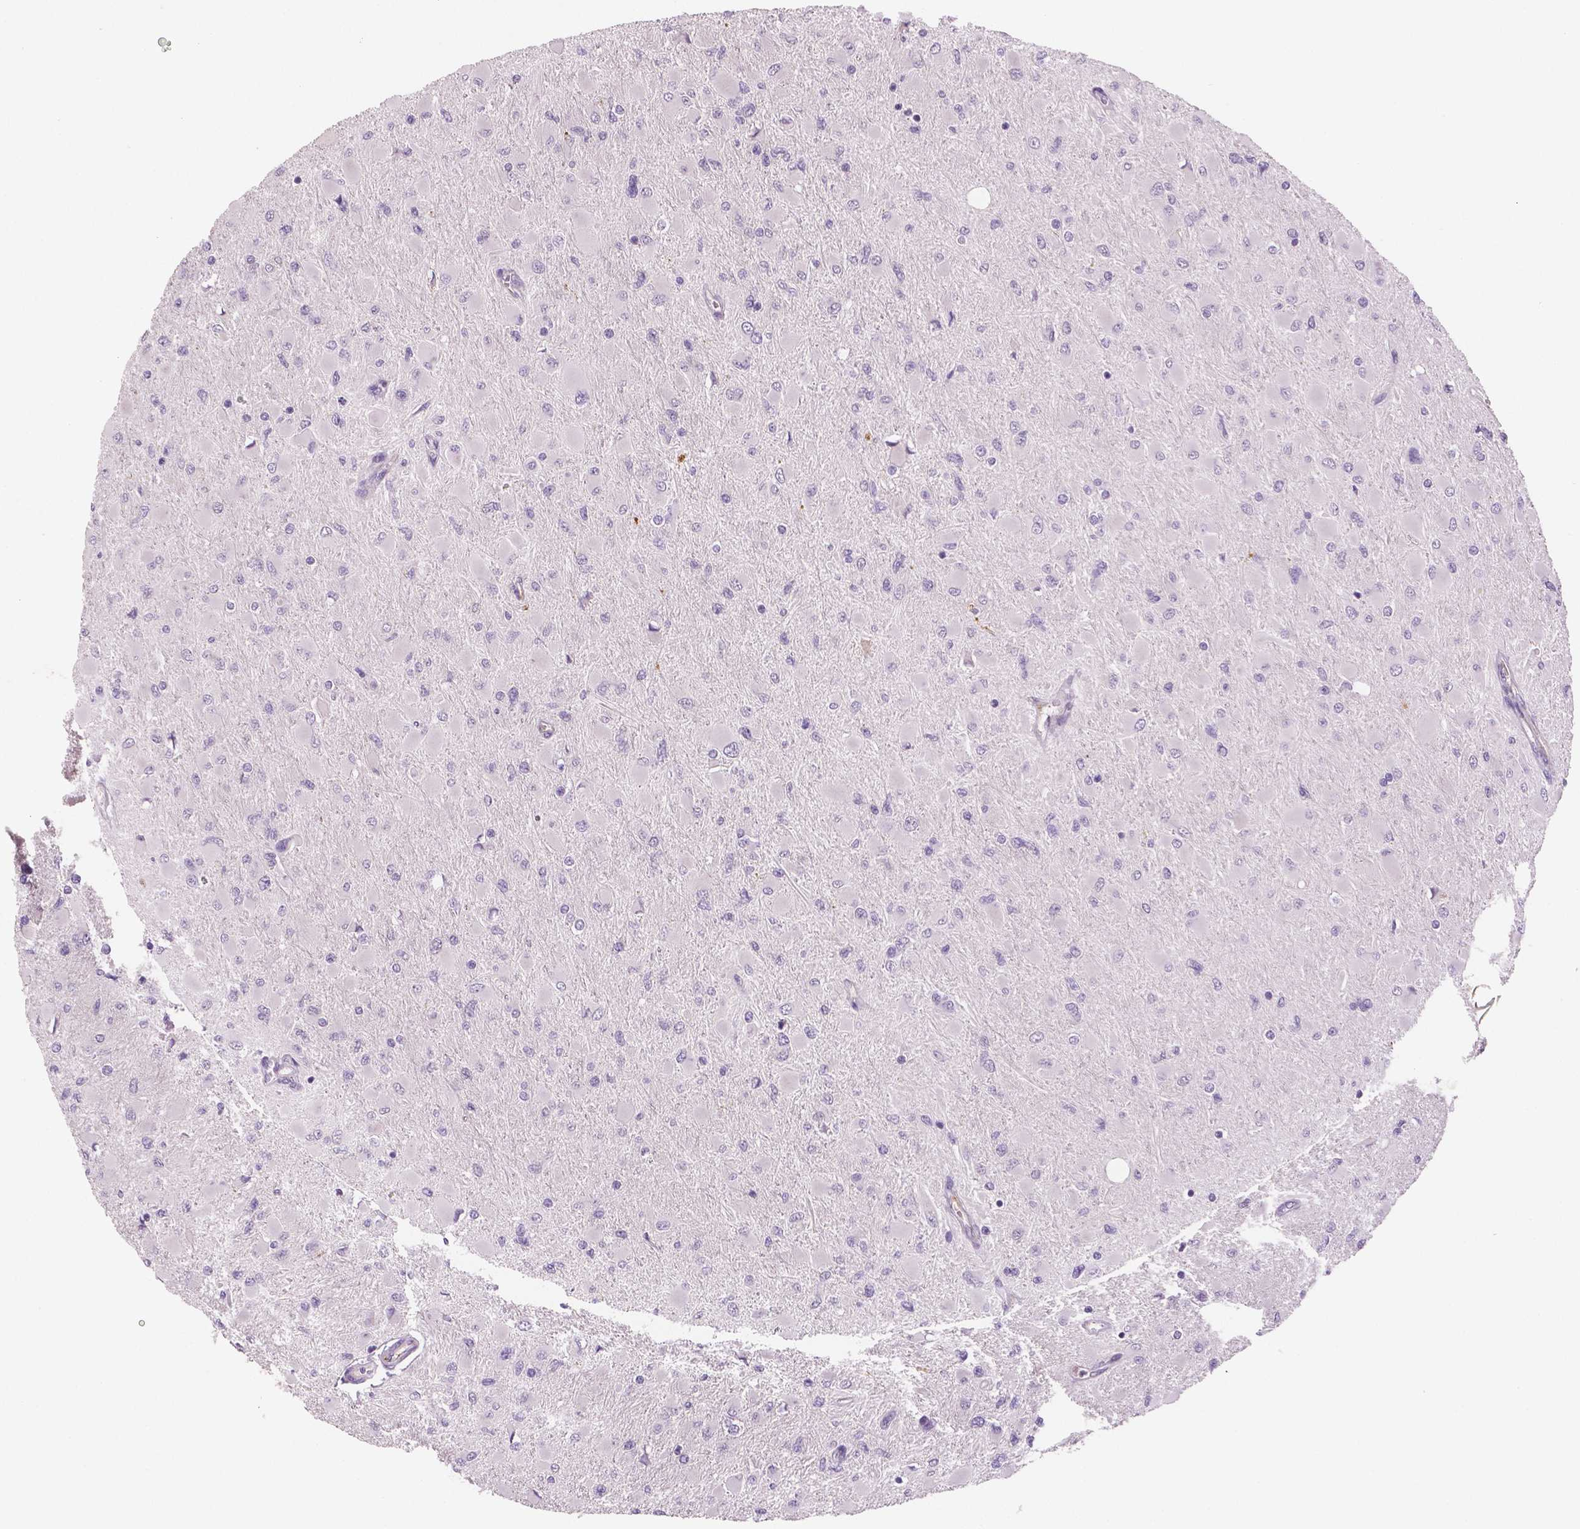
{"staining": {"intensity": "negative", "quantity": "none", "location": "none"}, "tissue": "glioma", "cell_type": "Tumor cells", "image_type": "cancer", "snomed": [{"axis": "morphology", "description": "Glioma, malignant, High grade"}, {"axis": "topography", "description": "Cerebral cortex"}], "caption": "Tumor cells are negative for protein expression in human malignant high-grade glioma.", "gene": "TSPAN7", "patient": {"sex": "female", "age": 36}}